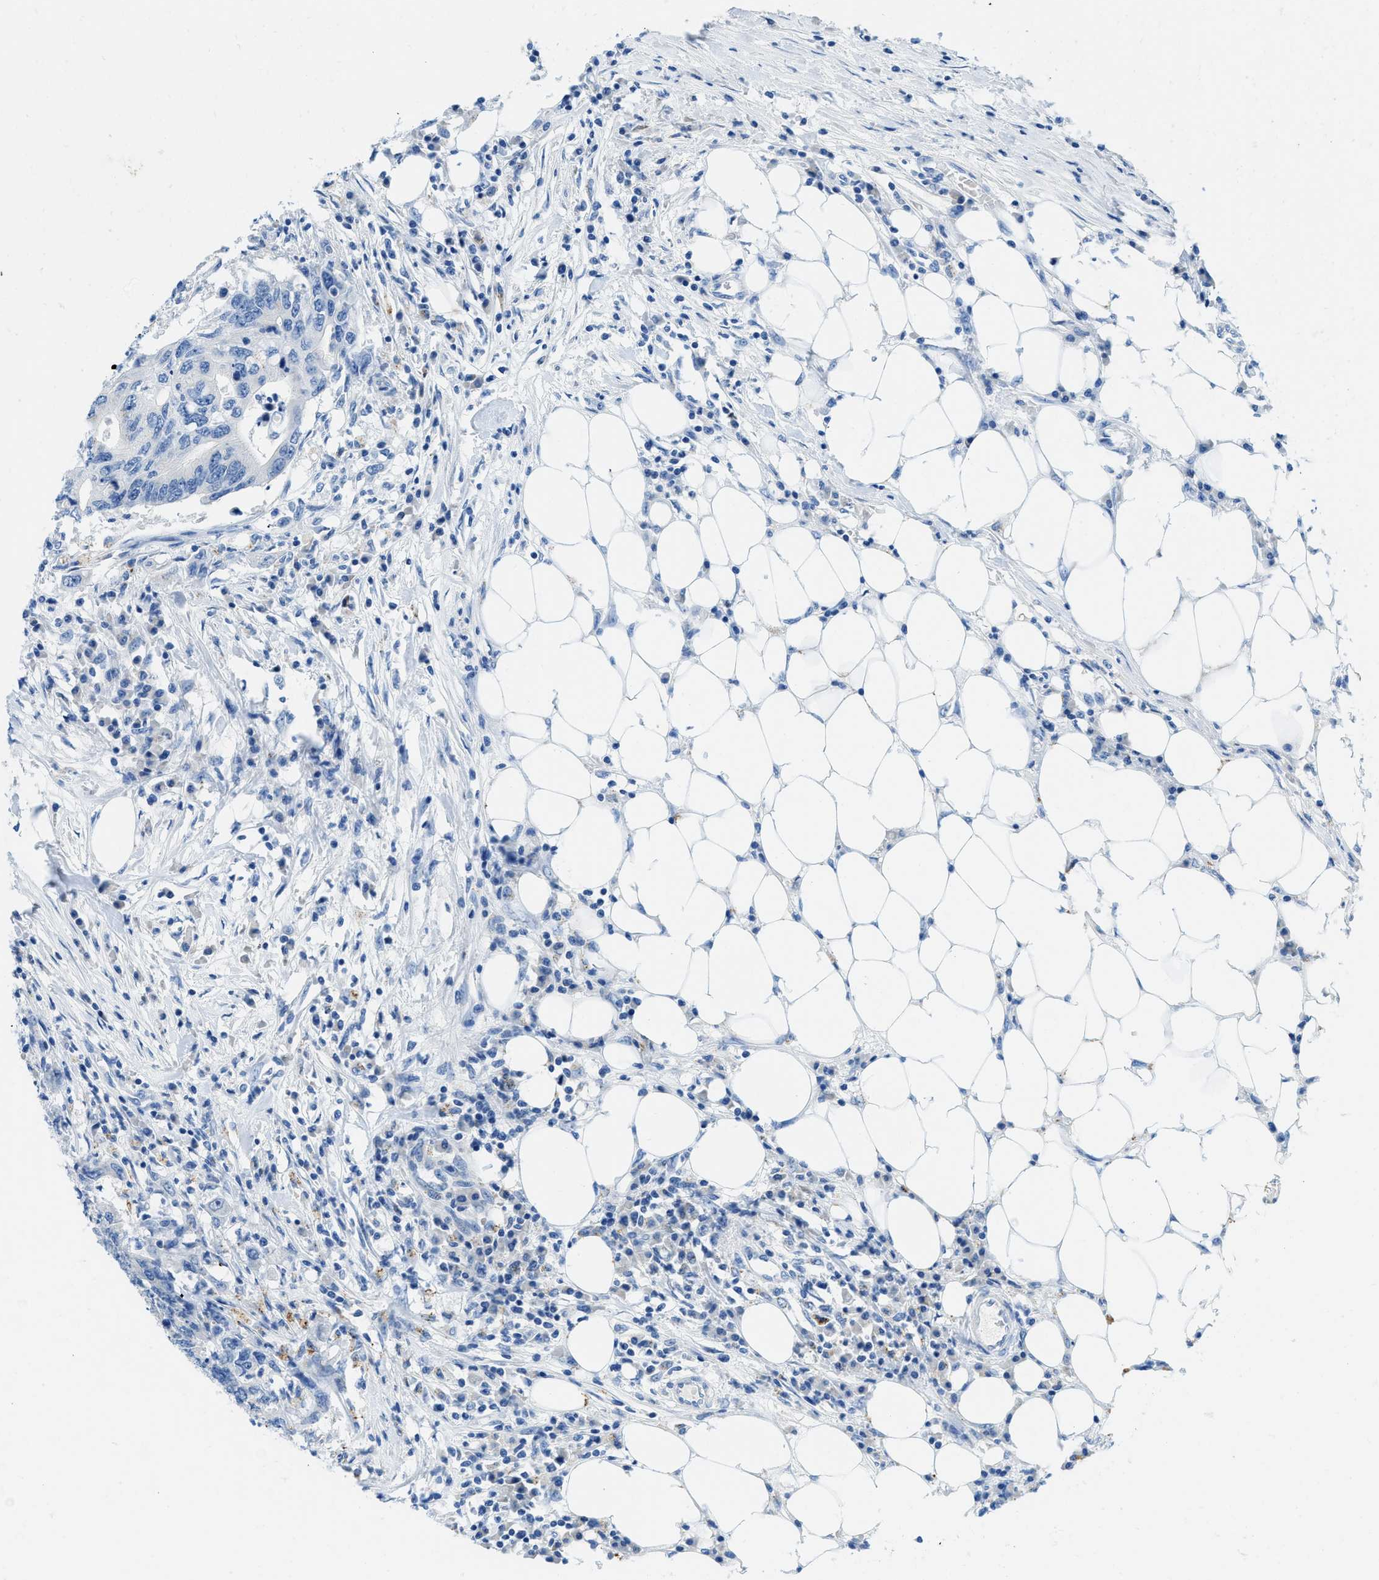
{"staining": {"intensity": "negative", "quantity": "none", "location": "none"}, "tissue": "colorectal cancer", "cell_type": "Tumor cells", "image_type": "cancer", "snomed": [{"axis": "morphology", "description": "Adenocarcinoma, NOS"}, {"axis": "topography", "description": "Colon"}], "caption": "This is a photomicrograph of IHC staining of colorectal cancer (adenocarcinoma), which shows no staining in tumor cells. The staining was performed using DAB to visualize the protein expression in brown, while the nuclei were stained in blue with hematoxylin (Magnification: 20x).", "gene": "TMEM248", "patient": {"sex": "male", "age": 71}}